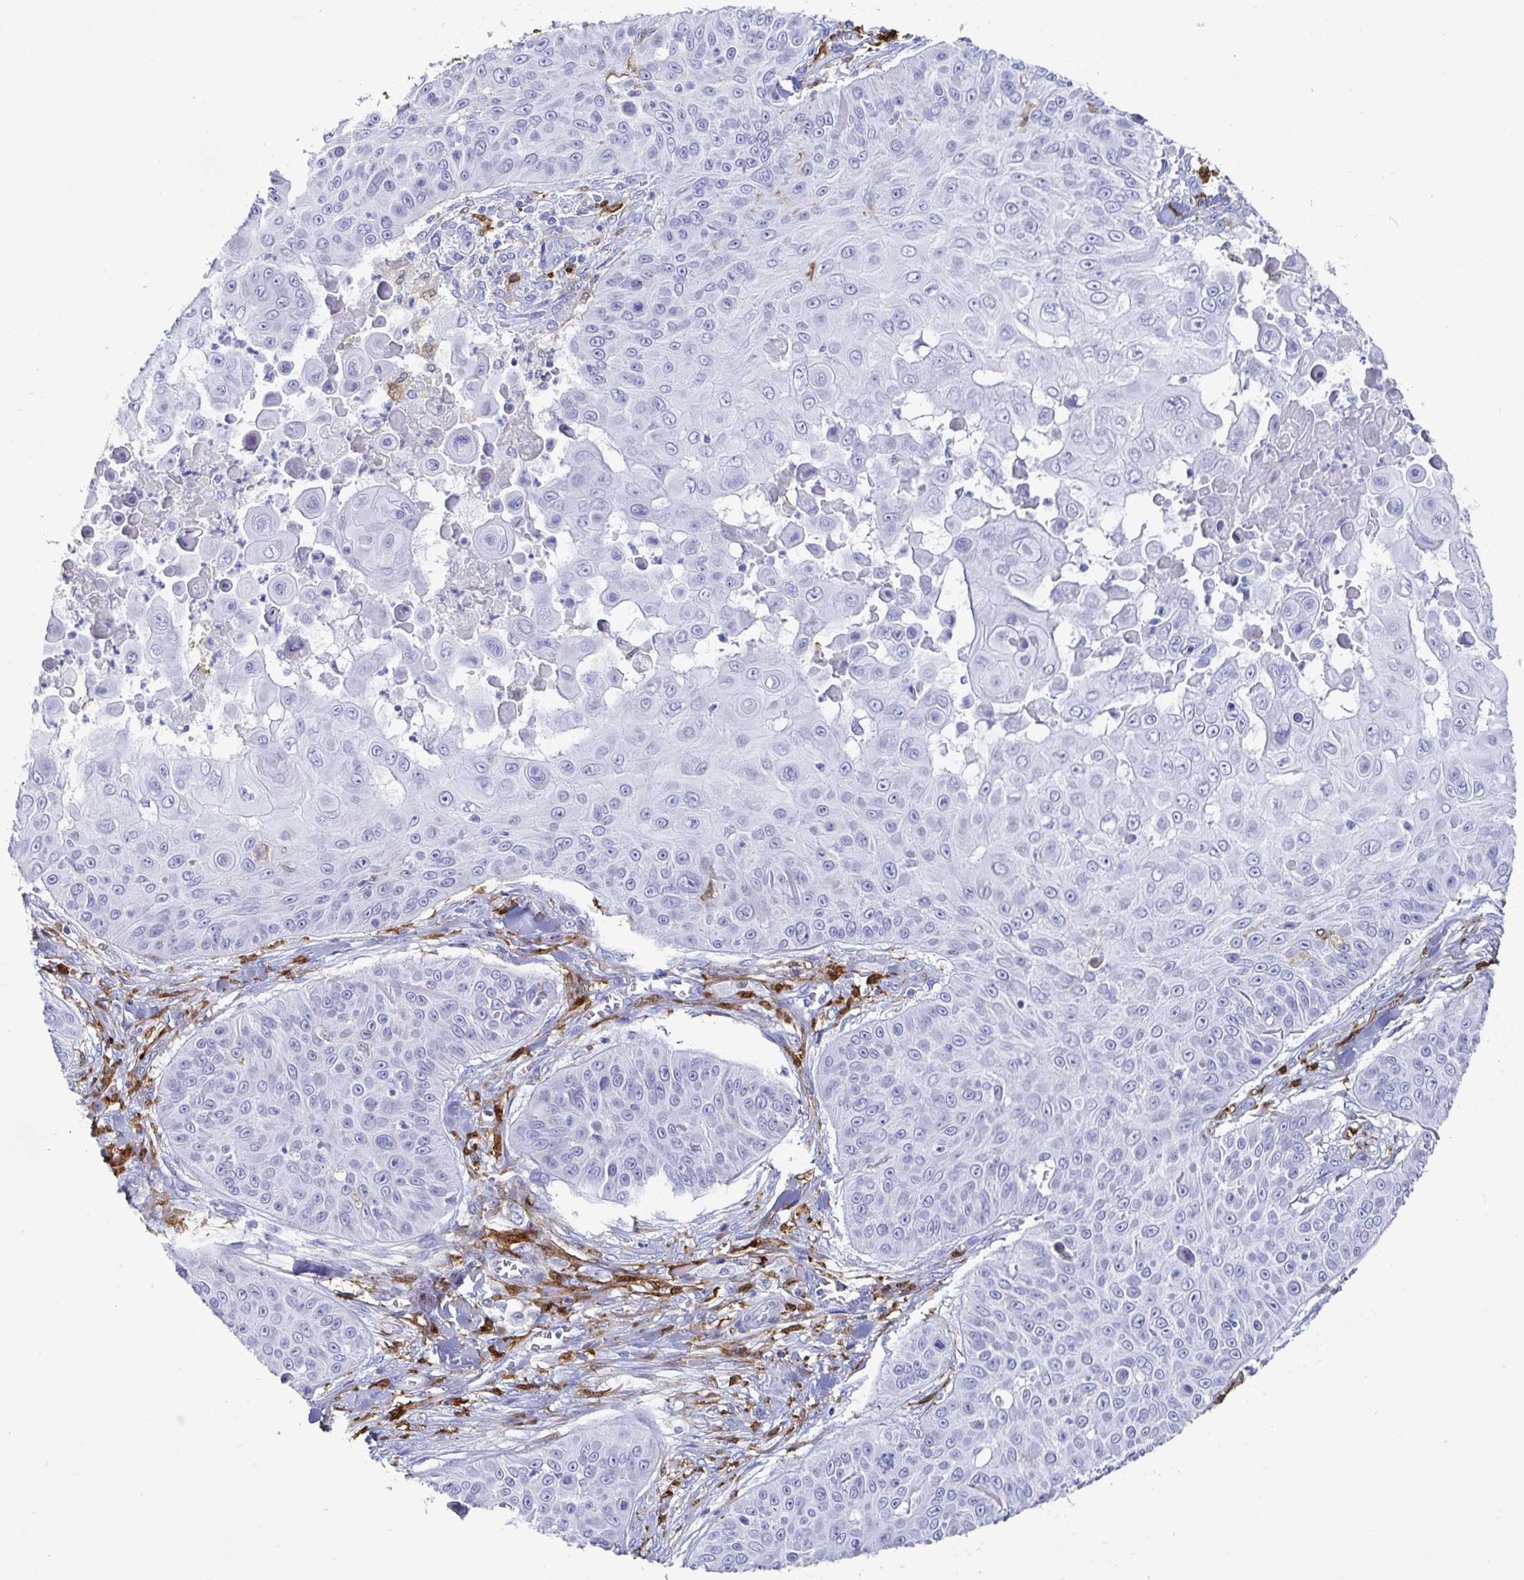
{"staining": {"intensity": "negative", "quantity": "none", "location": "none"}, "tissue": "skin cancer", "cell_type": "Tumor cells", "image_type": "cancer", "snomed": [{"axis": "morphology", "description": "Squamous cell carcinoma, NOS"}, {"axis": "topography", "description": "Skin"}], "caption": "Immunohistochemistry (IHC) histopathology image of neoplastic tissue: human skin cancer (squamous cell carcinoma) stained with DAB (3,3'-diaminobenzidine) displays no significant protein expression in tumor cells.", "gene": "OR2A4", "patient": {"sex": "male", "age": 82}}